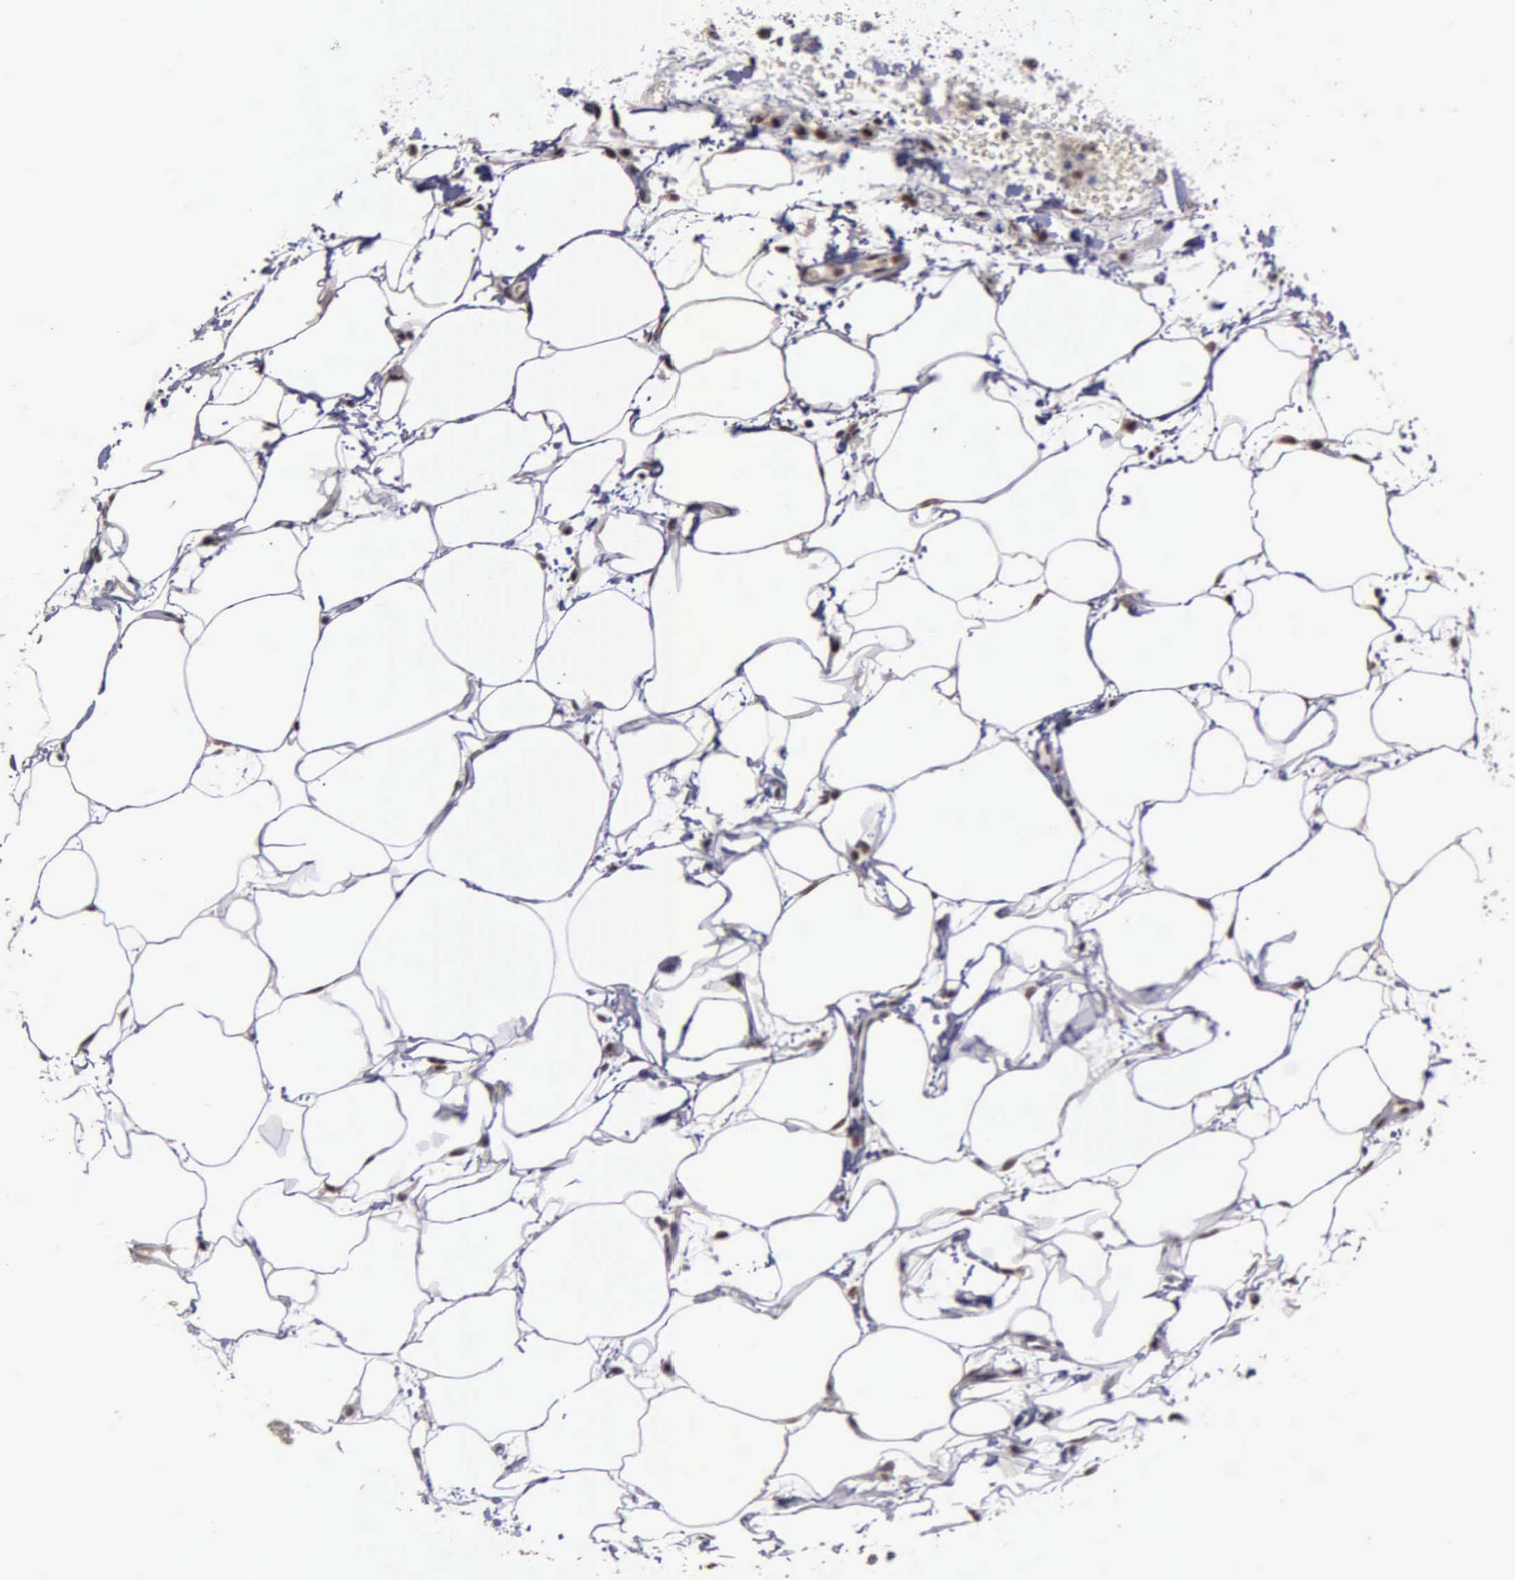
{"staining": {"intensity": "moderate", "quantity": ">75%", "location": "cytoplasmic/membranous,nuclear"}, "tissue": "renal cancer", "cell_type": "Tumor cells", "image_type": "cancer", "snomed": [{"axis": "morphology", "description": "Adenocarcinoma, NOS"}, {"axis": "topography", "description": "Kidney"}], "caption": "Immunohistochemistry staining of renal adenocarcinoma, which reveals medium levels of moderate cytoplasmic/membranous and nuclear positivity in approximately >75% of tumor cells indicating moderate cytoplasmic/membranous and nuclear protein expression. The staining was performed using DAB (3,3'-diaminobenzidine) (brown) for protein detection and nuclei were counterstained in hematoxylin (blue).", "gene": "UBR7", "patient": {"sex": "female", "age": 56}}